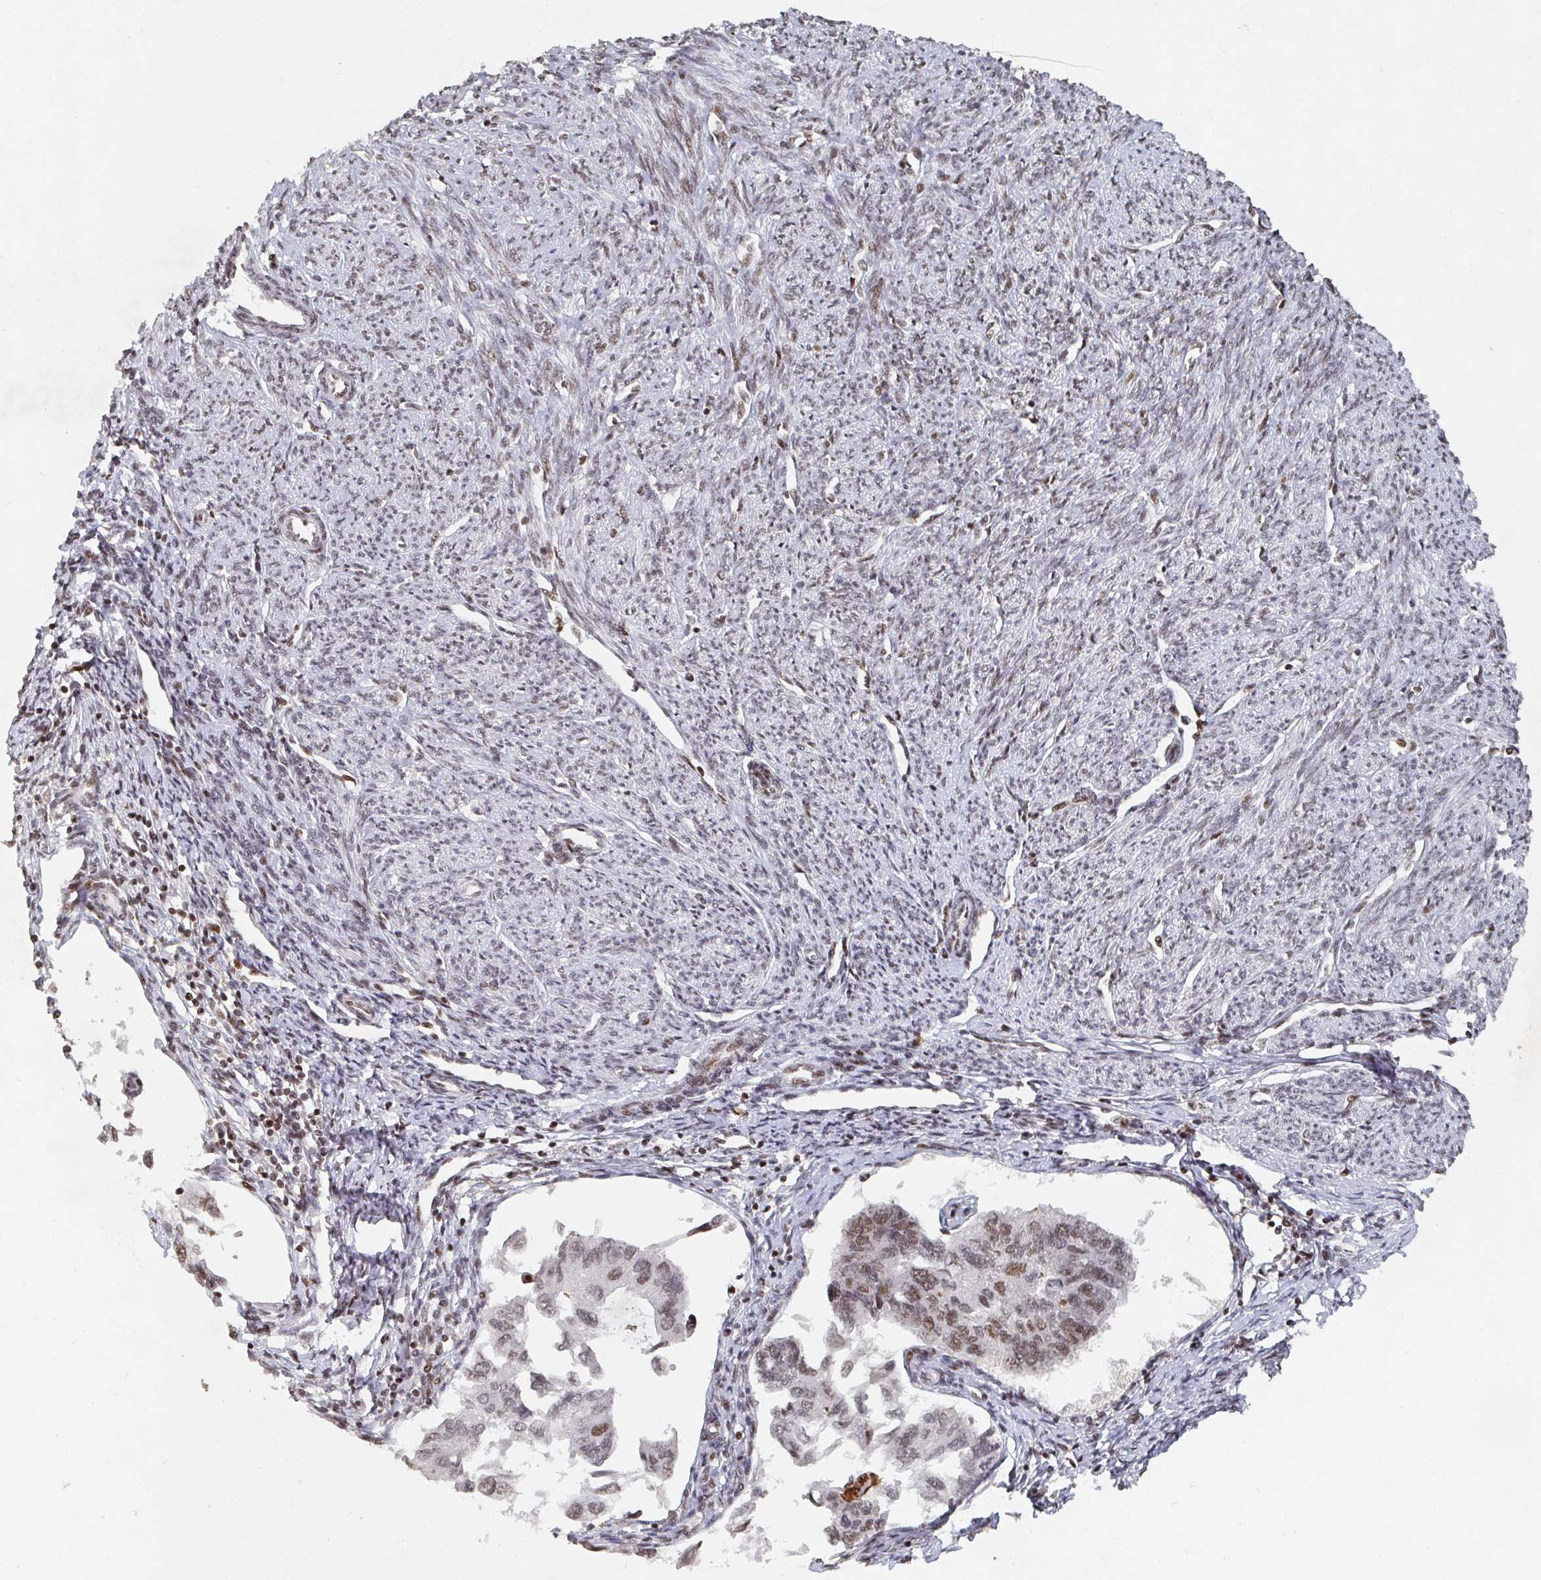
{"staining": {"intensity": "moderate", "quantity": ">75%", "location": "nuclear"}, "tissue": "endometrial cancer", "cell_type": "Tumor cells", "image_type": "cancer", "snomed": [{"axis": "morphology", "description": "Carcinoma, NOS"}, {"axis": "topography", "description": "Uterus"}], "caption": "Protein expression analysis of human carcinoma (endometrial) reveals moderate nuclear positivity in about >75% of tumor cells. The staining was performed using DAB (3,3'-diaminobenzidine), with brown indicating positive protein expression. Nuclei are stained blue with hematoxylin.", "gene": "ZDHHC12", "patient": {"sex": "female", "age": 76}}